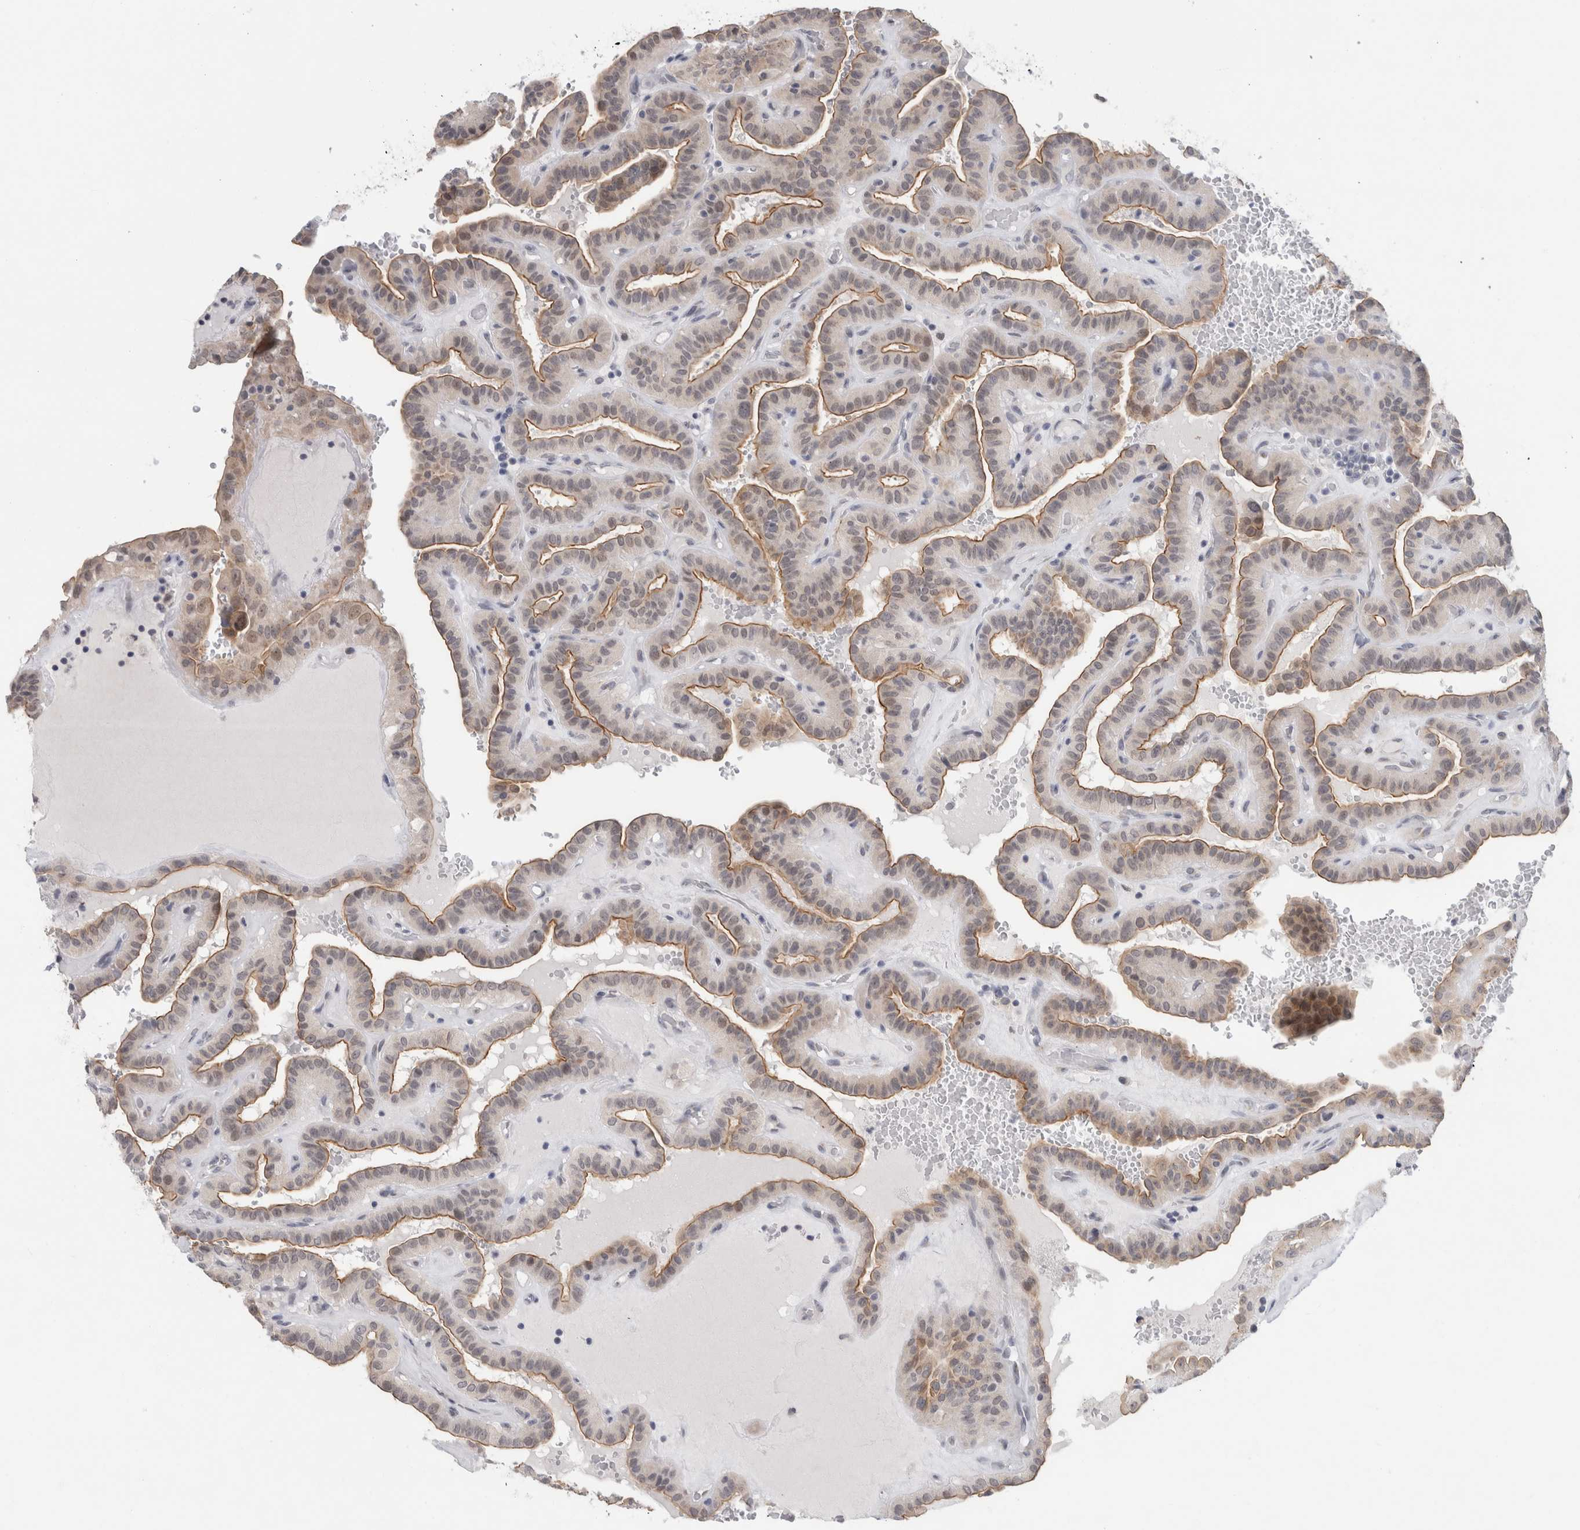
{"staining": {"intensity": "moderate", "quantity": "25%-75%", "location": "cytoplasmic/membranous"}, "tissue": "thyroid cancer", "cell_type": "Tumor cells", "image_type": "cancer", "snomed": [{"axis": "morphology", "description": "Papillary adenocarcinoma, NOS"}, {"axis": "topography", "description": "Thyroid gland"}], "caption": "Immunohistochemistry image of neoplastic tissue: human thyroid papillary adenocarcinoma stained using immunohistochemistry demonstrates medium levels of moderate protein expression localized specifically in the cytoplasmic/membranous of tumor cells, appearing as a cytoplasmic/membranous brown color.", "gene": "NIPA1", "patient": {"sex": "male", "age": 77}}